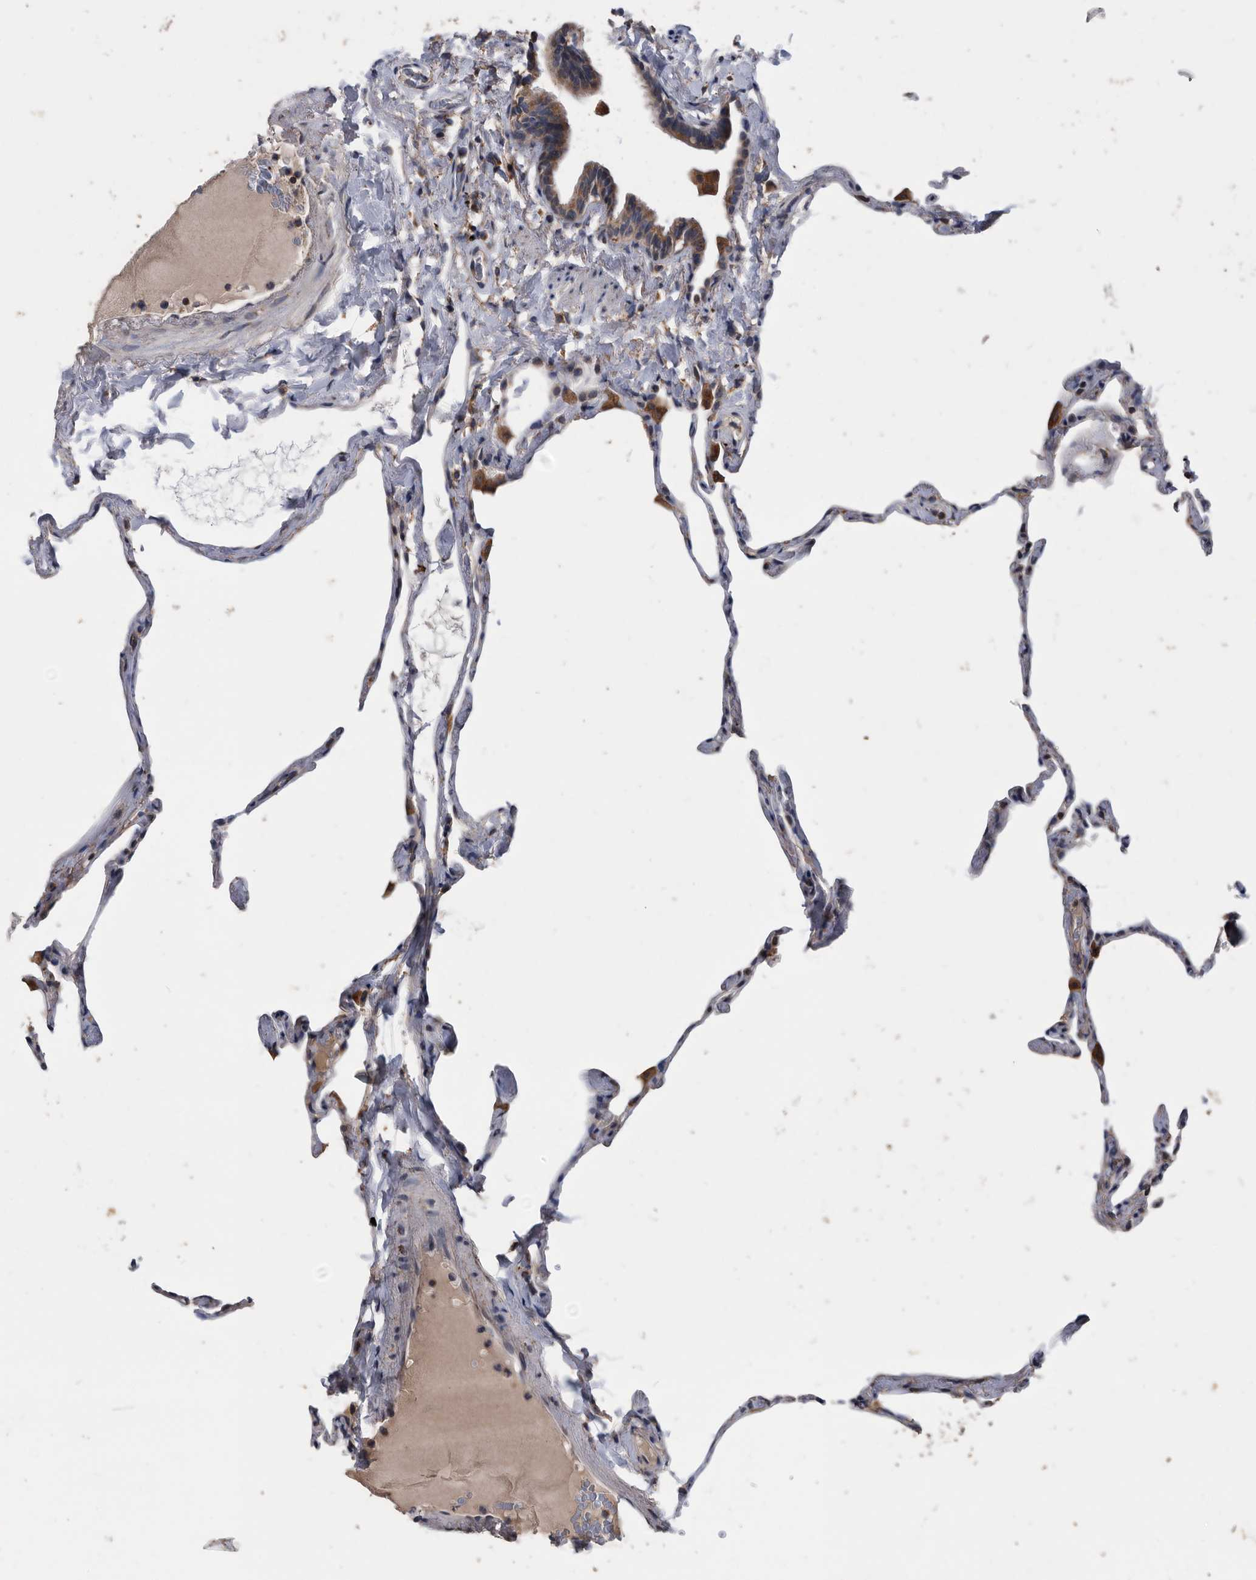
{"staining": {"intensity": "moderate", "quantity": "<25%", "location": "cytoplasmic/membranous"}, "tissue": "lung", "cell_type": "Alveolar cells", "image_type": "normal", "snomed": [{"axis": "morphology", "description": "Normal tissue, NOS"}, {"axis": "topography", "description": "Lung"}], "caption": "Alveolar cells exhibit low levels of moderate cytoplasmic/membranous expression in approximately <25% of cells in normal human lung. The staining is performed using DAB brown chromogen to label protein expression. The nuclei are counter-stained blue using hematoxylin.", "gene": "NRBP1", "patient": {"sex": "male", "age": 65}}